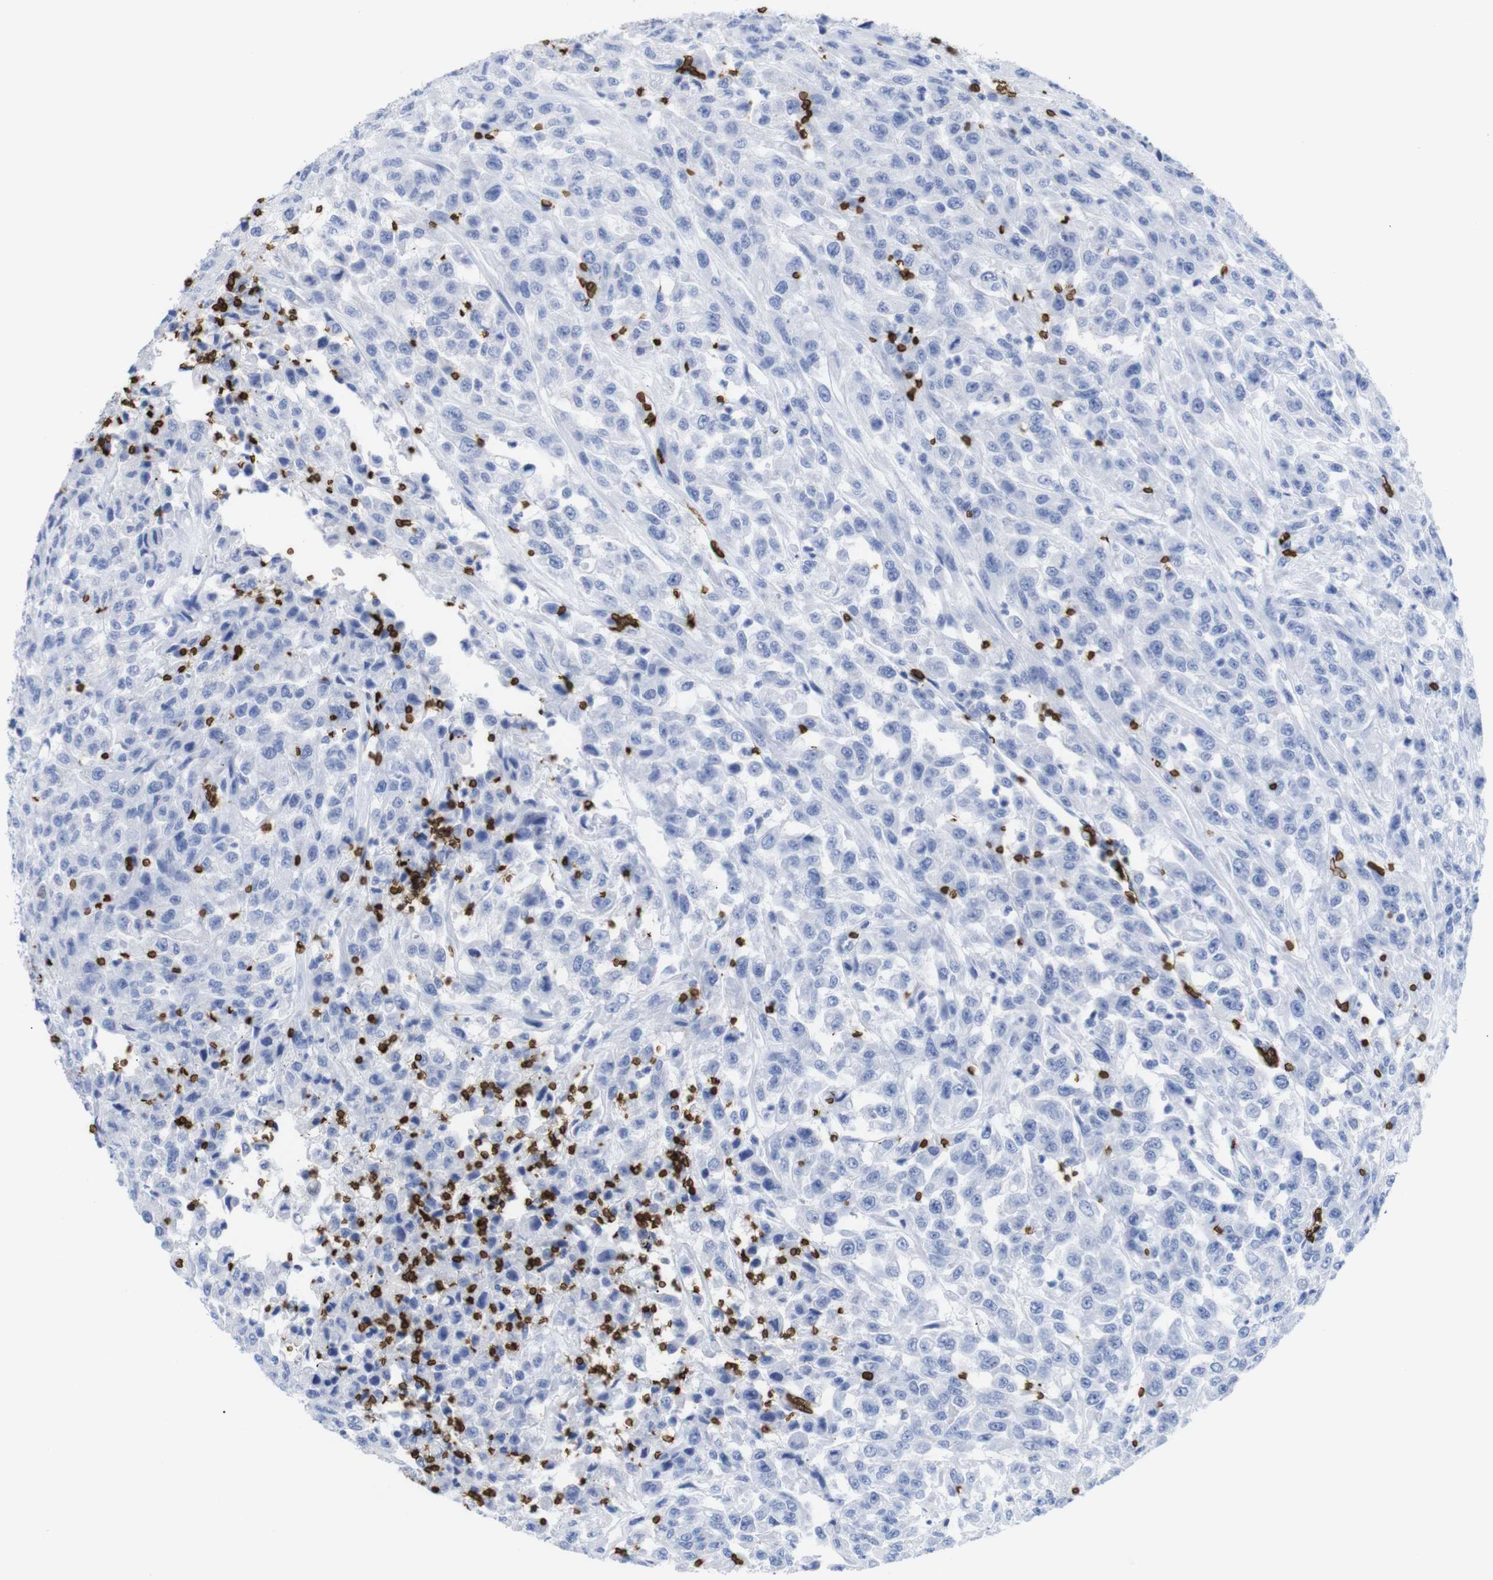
{"staining": {"intensity": "negative", "quantity": "none", "location": "none"}, "tissue": "urothelial cancer", "cell_type": "Tumor cells", "image_type": "cancer", "snomed": [{"axis": "morphology", "description": "Urothelial carcinoma, High grade"}, {"axis": "topography", "description": "Urinary bladder"}], "caption": "Immunohistochemistry micrograph of neoplastic tissue: urothelial carcinoma (high-grade) stained with DAB (3,3'-diaminobenzidine) reveals no significant protein expression in tumor cells. Nuclei are stained in blue.", "gene": "S1PR2", "patient": {"sex": "male", "age": 46}}